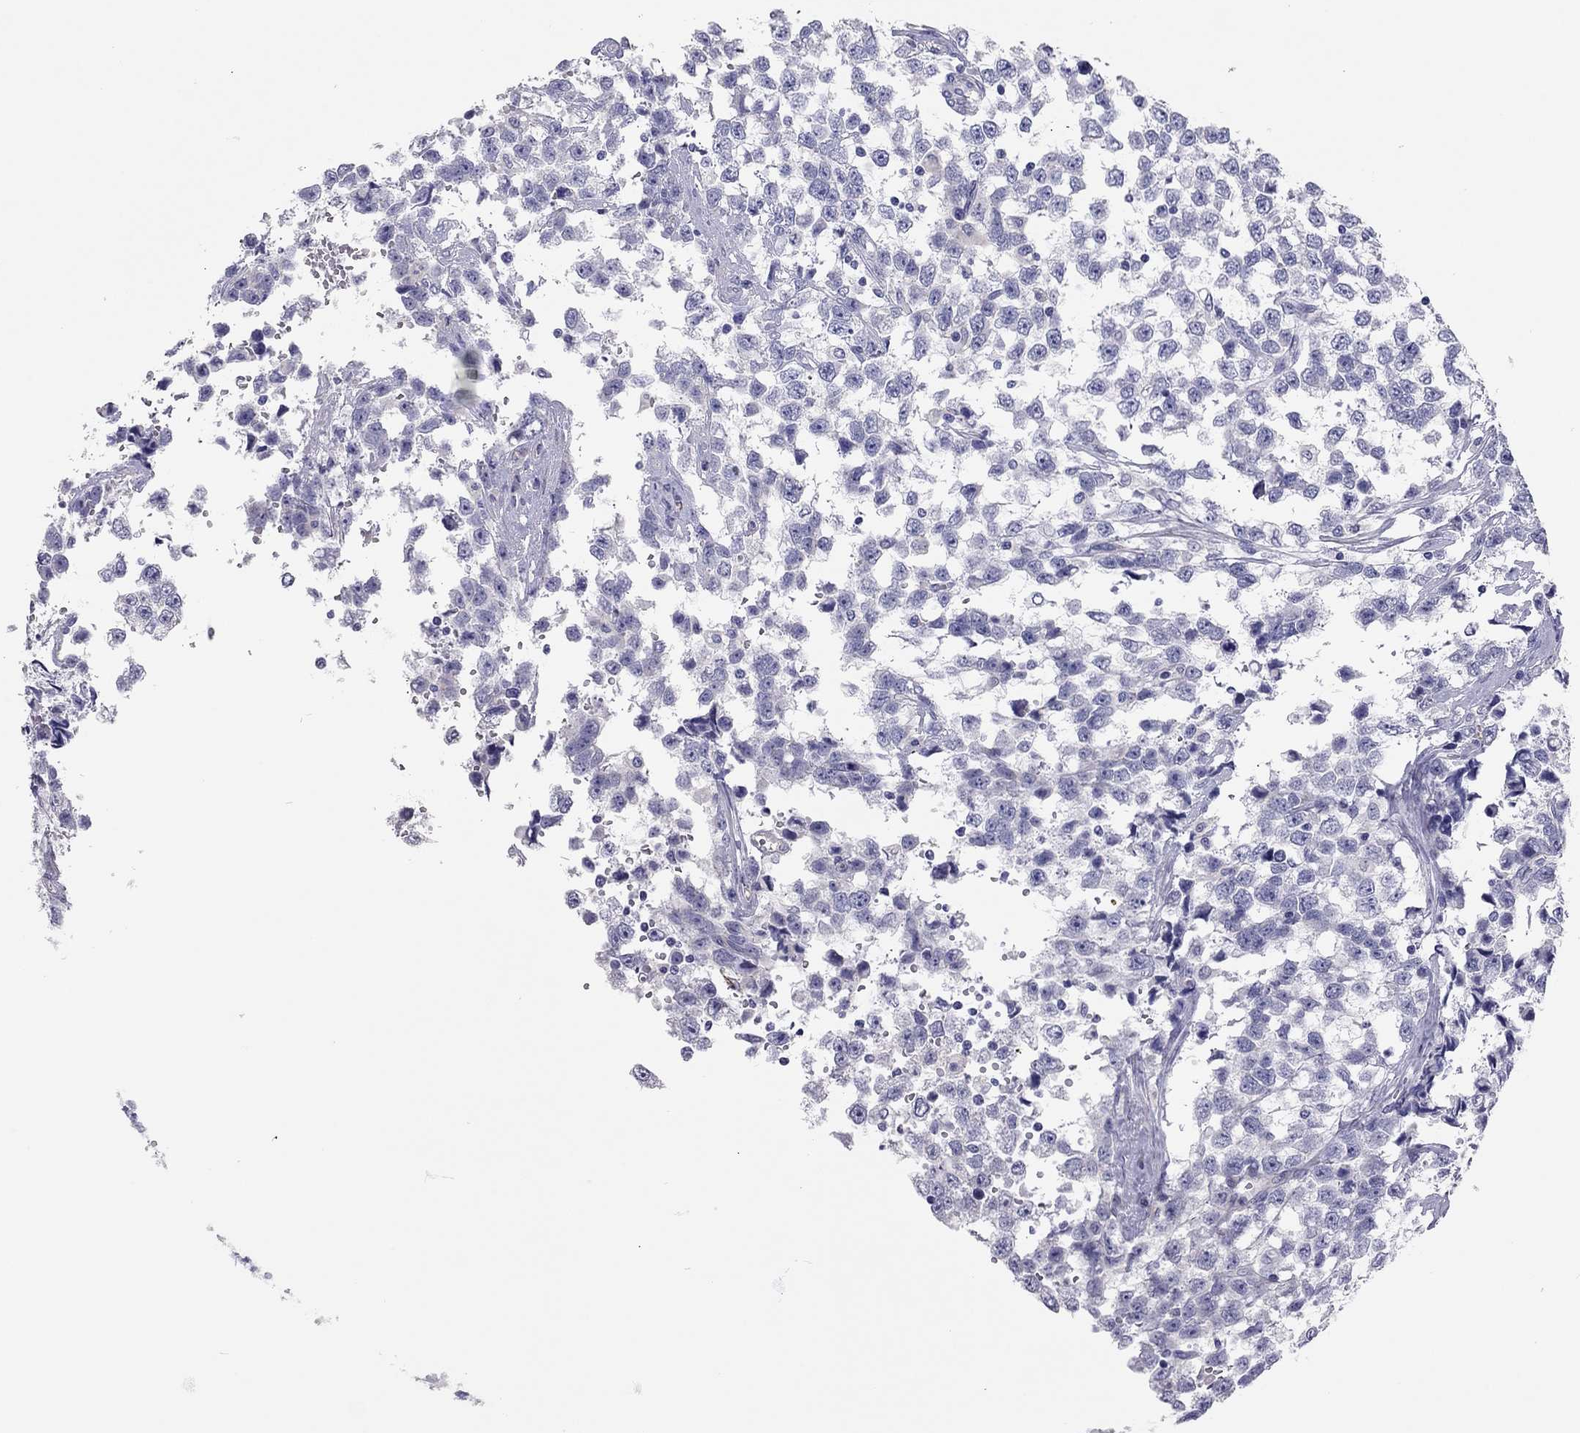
{"staining": {"intensity": "negative", "quantity": "none", "location": "none"}, "tissue": "testis cancer", "cell_type": "Tumor cells", "image_type": "cancer", "snomed": [{"axis": "morphology", "description": "Seminoma, NOS"}, {"axis": "topography", "description": "Testis"}], "caption": "IHC of testis cancer (seminoma) demonstrates no expression in tumor cells.", "gene": "SCARB1", "patient": {"sex": "male", "age": 34}}